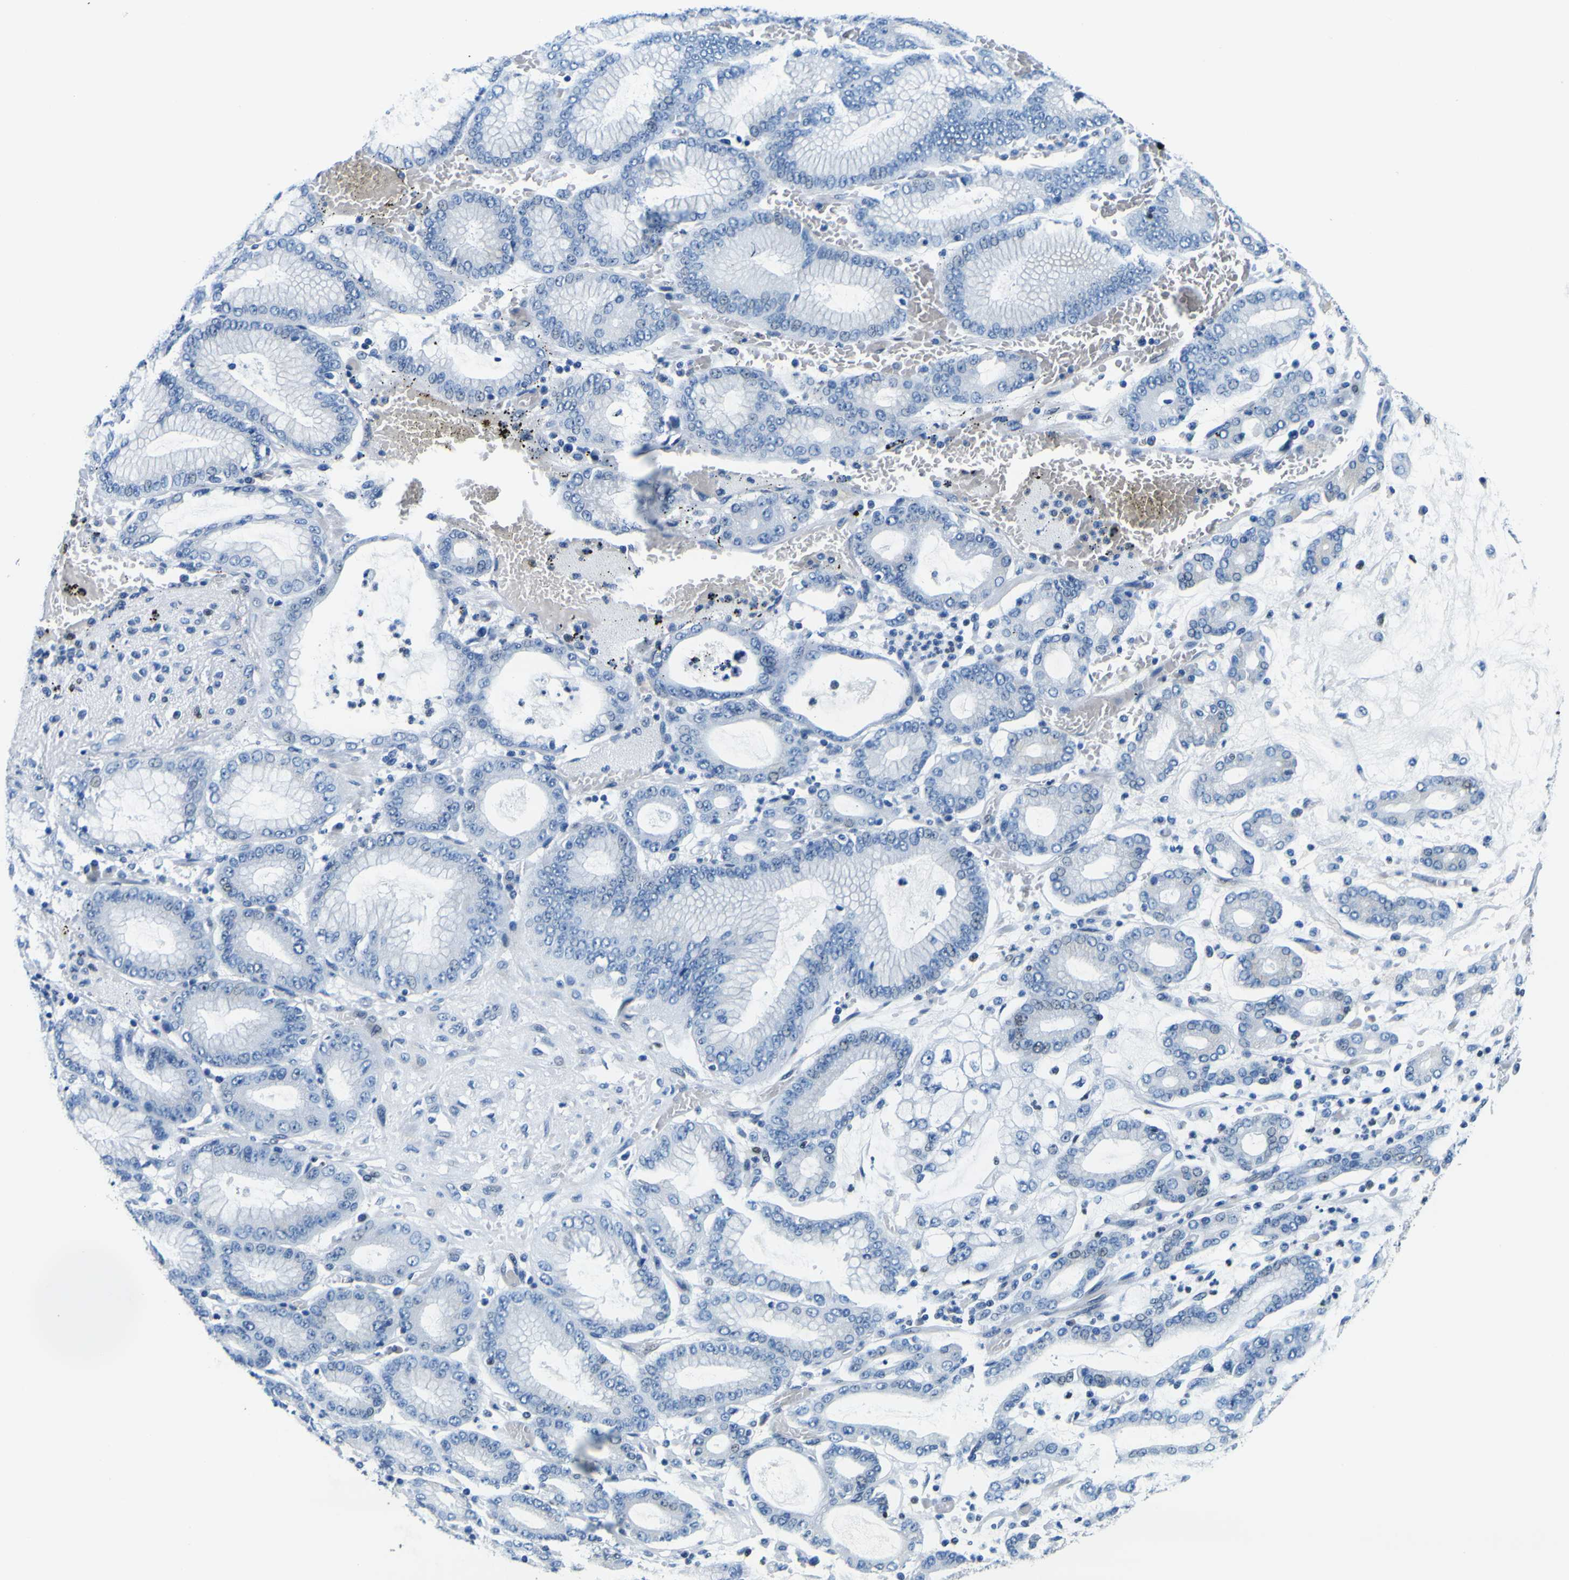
{"staining": {"intensity": "negative", "quantity": "none", "location": "none"}, "tissue": "stomach cancer", "cell_type": "Tumor cells", "image_type": "cancer", "snomed": [{"axis": "morphology", "description": "Normal tissue, NOS"}, {"axis": "morphology", "description": "Adenocarcinoma, NOS"}, {"axis": "topography", "description": "Stomach, upper"}, {"axis": "topography", "description": "Stomach"}], "caption": "This is an immunohistochemistry micrograph of adenocarcinoma (stomach). There is no expression in tumor cells.", "gene": "SP1", "patient": {"sex": "male", "age": 76}}